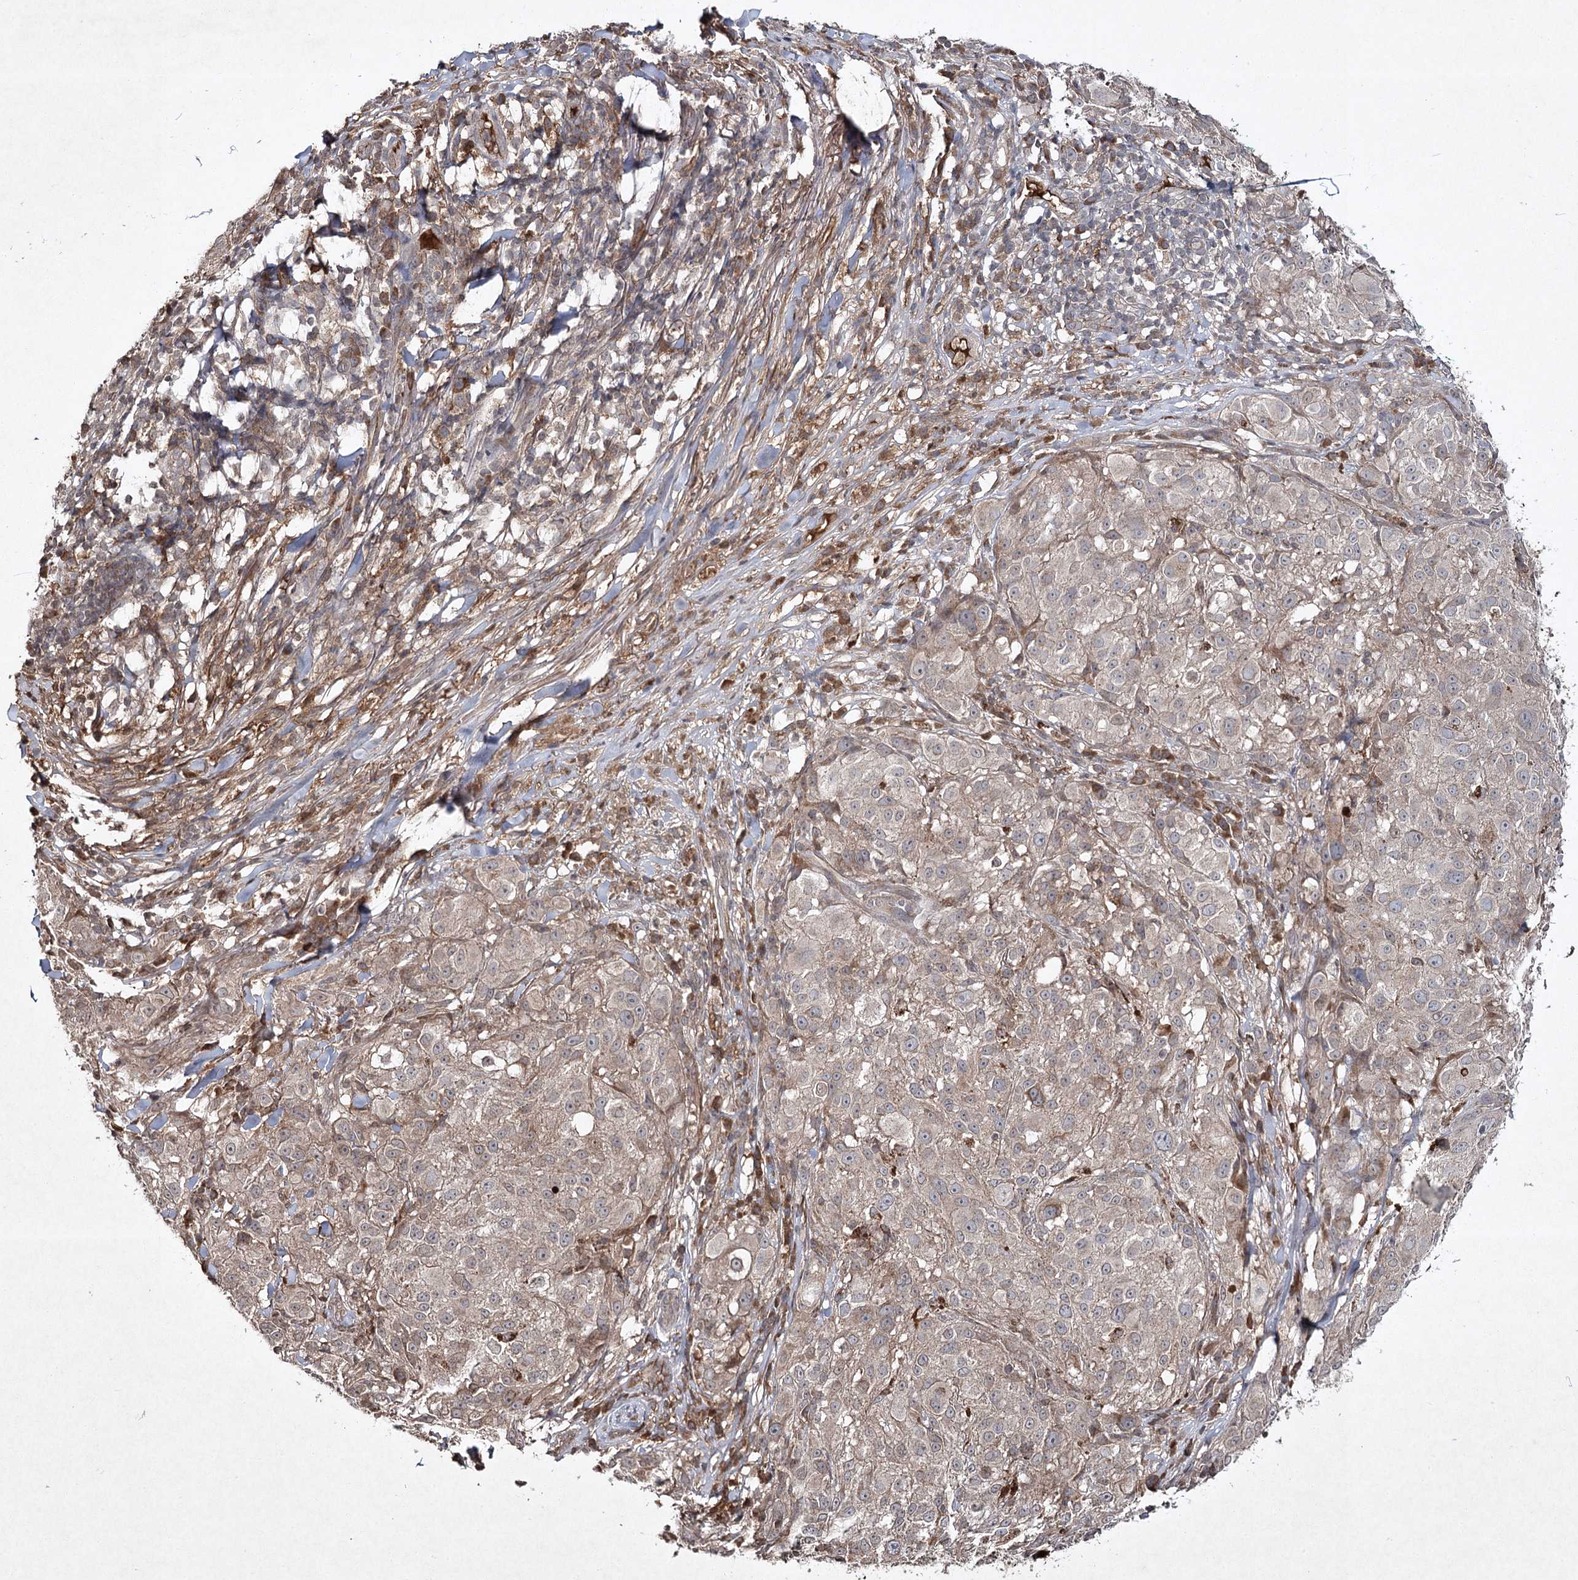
{"staining": {"intensity": "weak", "quantity": "<25%", "location": "cytoplasmic/membranous"}, "tissue": "melanoma", "cell_type": "Tumor cells", "image_type": "cancer", "snomed": [{"axis": "morphology", "description": "Necrosis, NOS"}, {"axis": "morphology", "description": "Malignant melanoma, NOS"}, {"axis": "topography", "description": "Skin"}], "caption": "This photomicrograph is of melanoma stained with immunohistochemistry (IHC) to label a protein in brown with the nuclei are counter-stained blue. There is no expression in tumor cells.", "gene": "CYP2B6", "patient": {"sex": "female", "age": 87}}